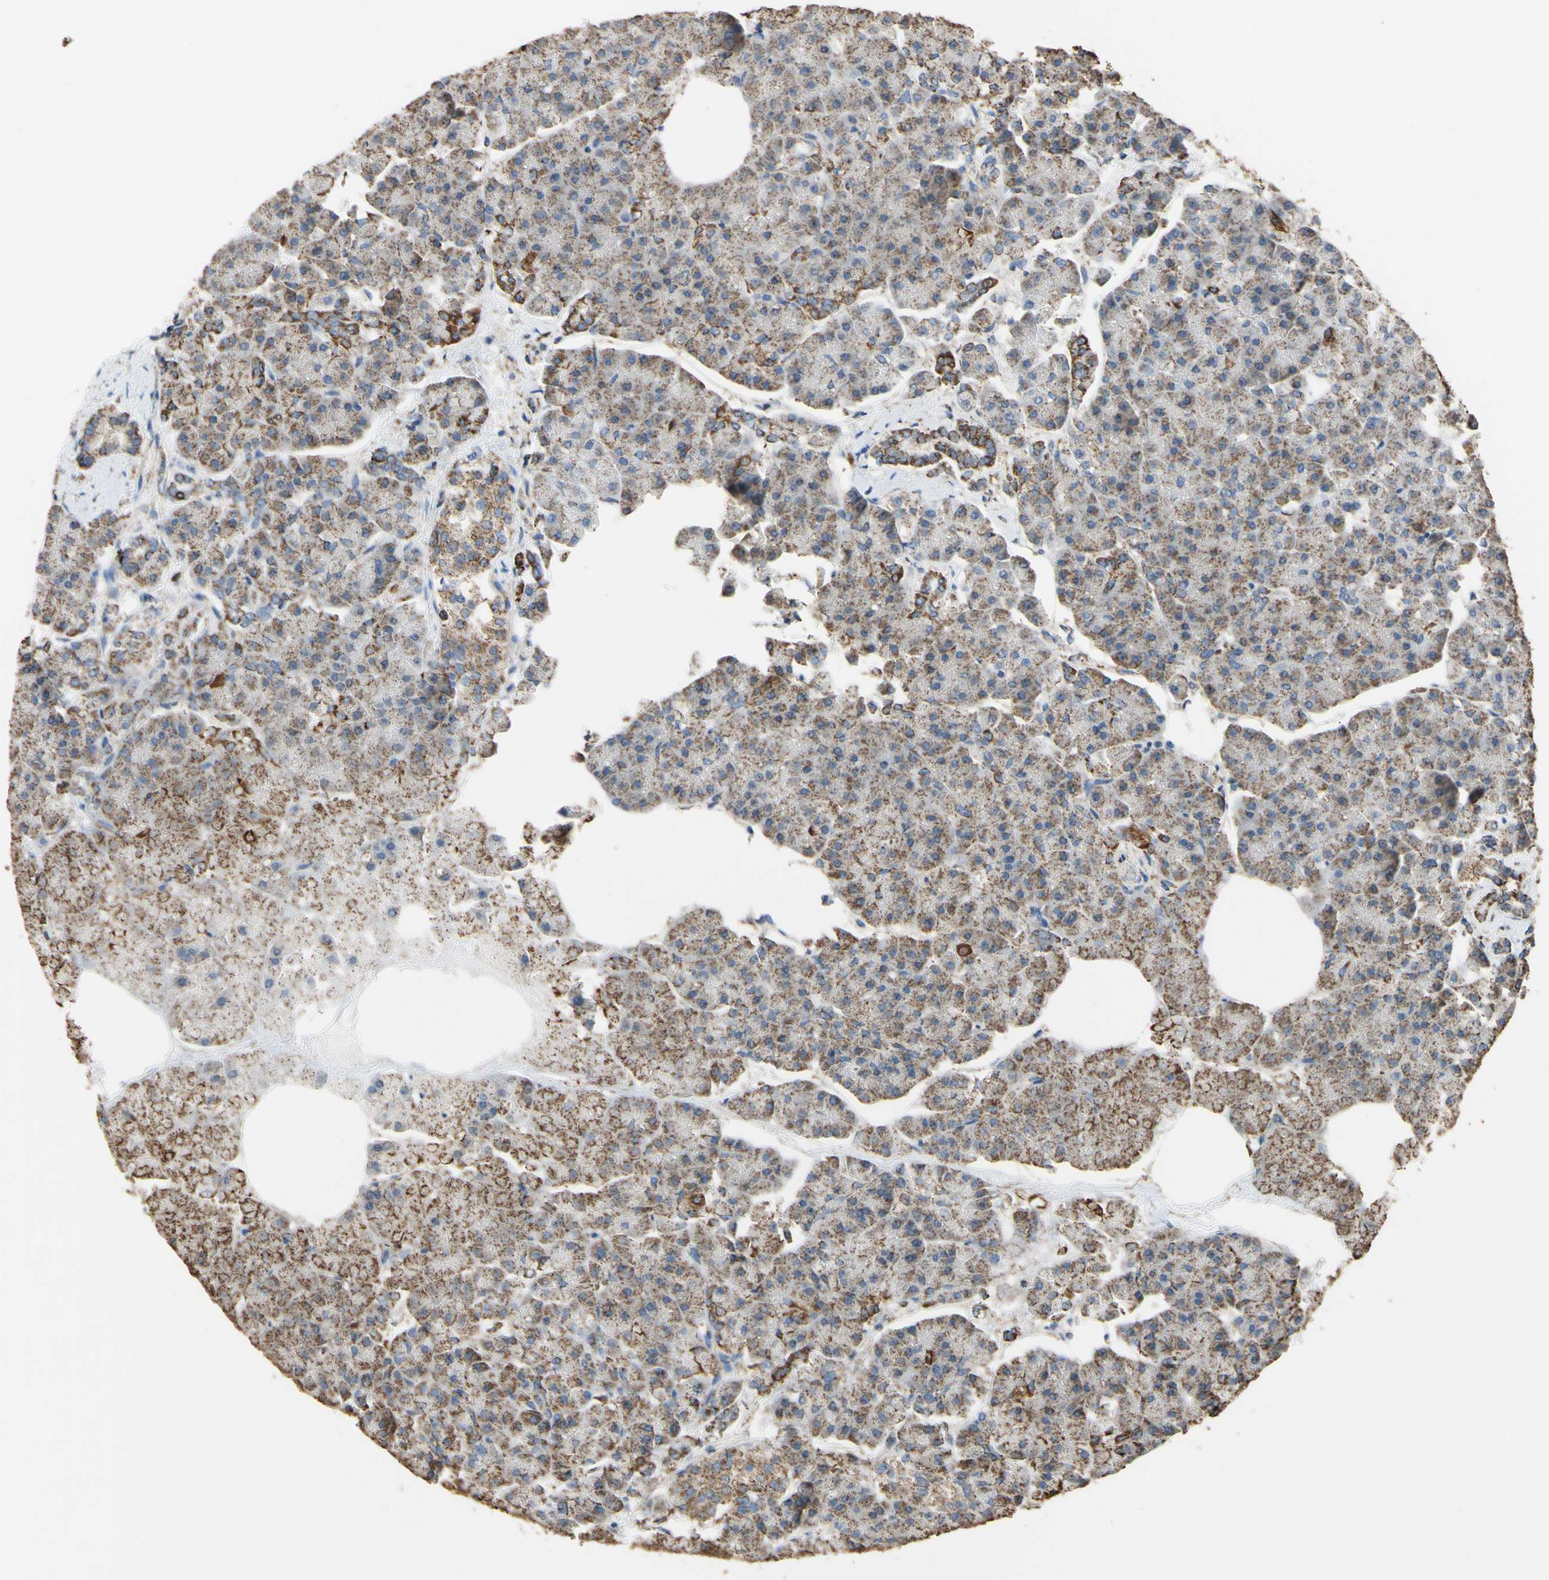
{"staining": {"intensity": "moderate", "quantity": "25%-75%", "location": "cytoplasmic/membranous"}, "tissue": "pancreas", "cell_type": "Exocrine glandular cells", "image_type": "normal", "snomed": [{"axis": "morphology", "description": "Normal tissue, NOS"}, {"axis": "topography", "description": "Pancreas"}], "caption": "Moderate cytoplasmic/membranous expression is identified in about 25%-75% of exocrine glandular cells in unremarkable pancreas. The staining was performed using DAB to visualize the protein expression in brown, while the nuclei were stained in blue with hematoxylin (Magnification: 20x).", "gene": "CMKLR2", "patient": {"sex": "female", "age": 70}}